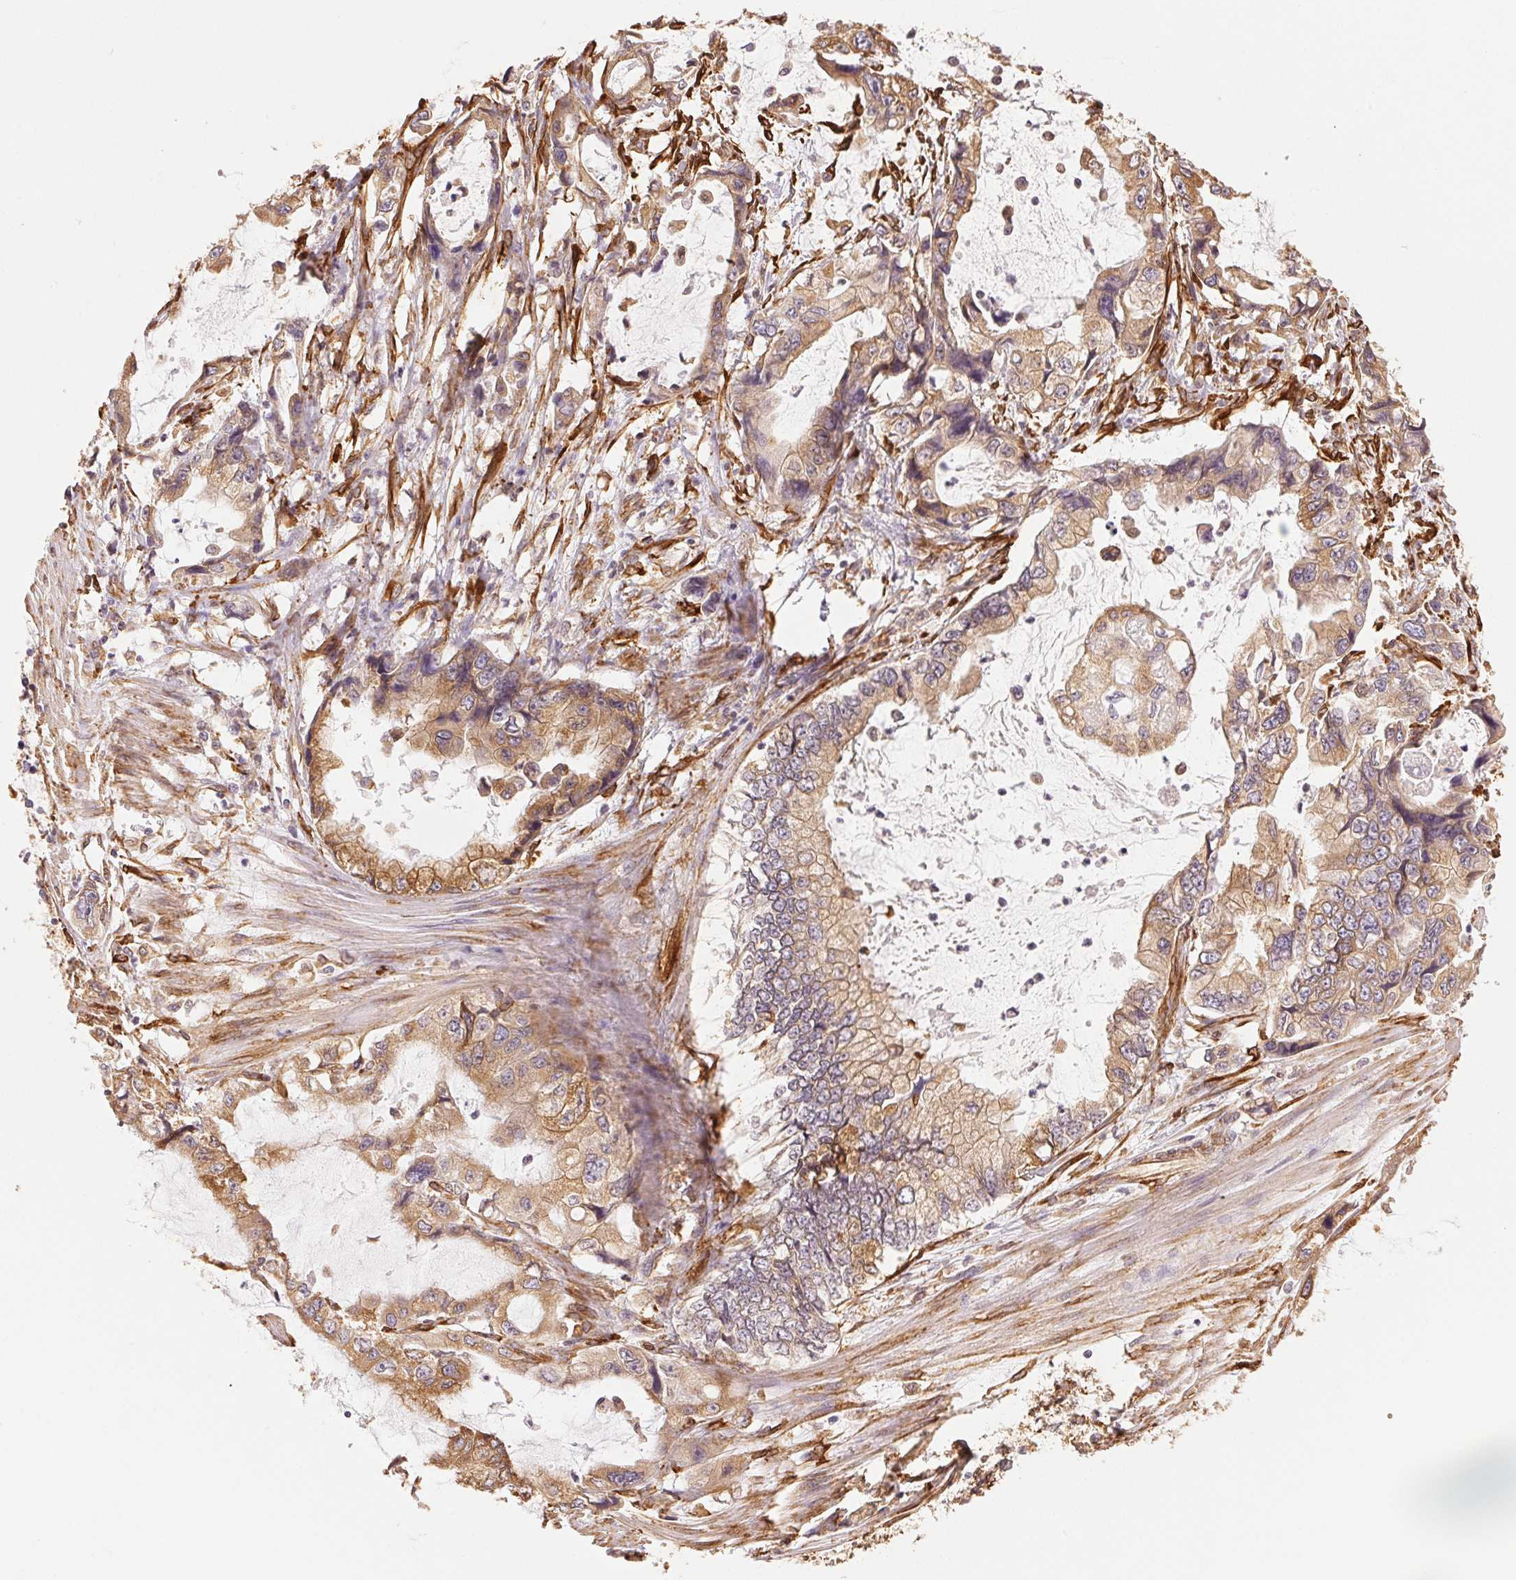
{"staining": {"intensity": "moderate", "quantity": ">75%", "location": "cytoplasmic/membranous"}, "tissue": "stomach cancer", "cell_type": "Tumor cells", "image_type": "cancer", "snomed": [{"axis": "morphology", "description": "Adenocarcinoma, NOS"}, {"axis": "topography", "description": "Pancreas"}, {"axis": "topography", "description": "Stomach, upper"}, {"axis": "topography", "description": "Stomach"}], "caption": "DAB (3,3'-diaminobenzidine) immunohistochemical staining of stomach cancer reveals moderate cytoplasmic/membranous protein expression in about >75% of tumor cells.", "gene": "RCN3", "patient": {"sex": "male", "age": 77}}